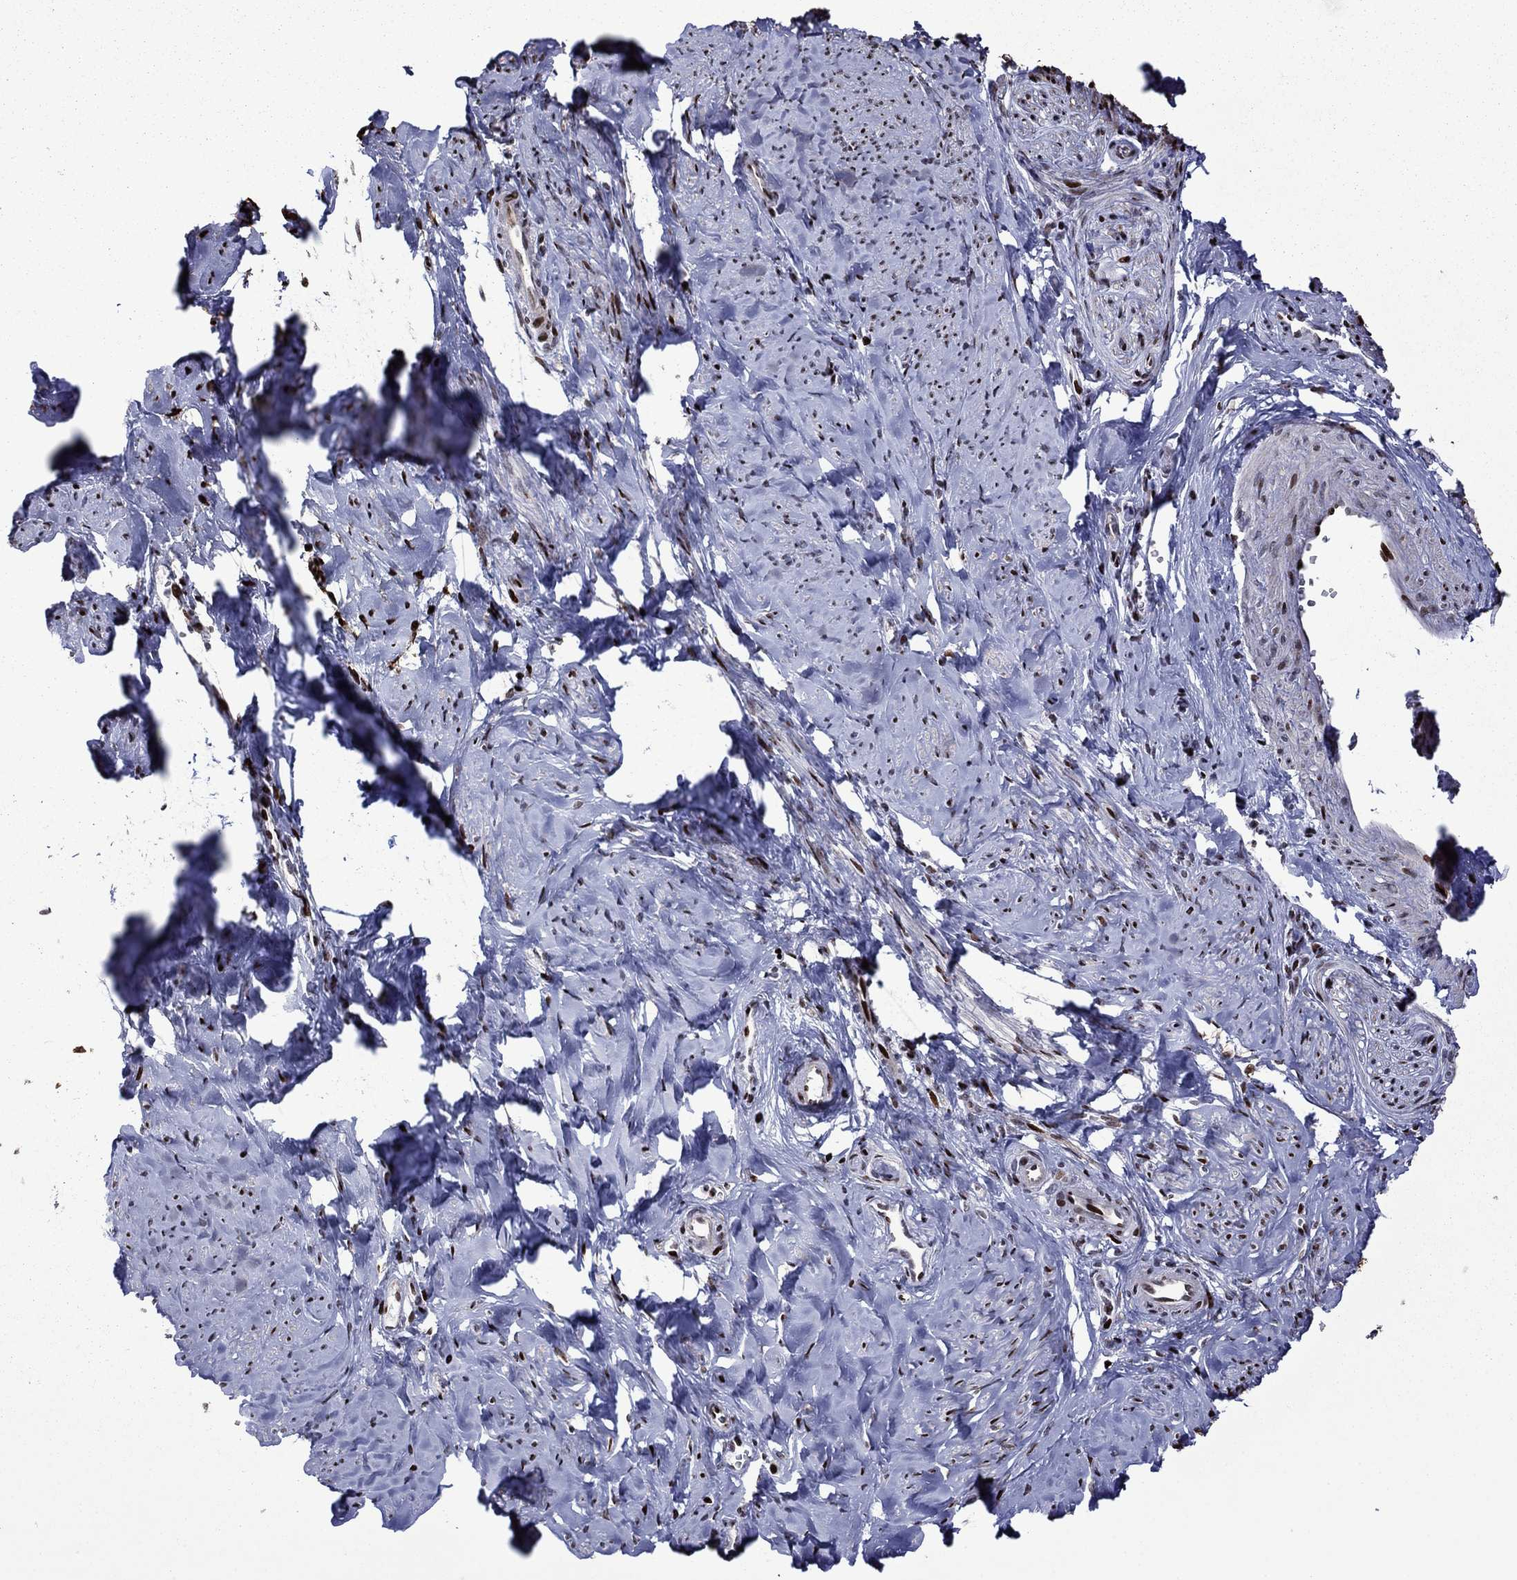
{"staining": {"intensity": "strong", "quantity": "25%-75%", "location": "nuclear"}, "tissue": "smooth muscle", "cell_type": "Smooth muscle cells", "image_type": "normal", "snomed": [{"axis": "morphology", "description": "Normal tissue, NOS"}, {"axis": "topography", "description": "Smooth muscle"}], "caption": "Brown immunohistochemical staining in benign human smooth muscle displays strong nuclear positivity in approximately 25%-75% of smooth muscle cells. (Stains: DAB (3,3'-diaminobenzidine) in brown, nuclei in blue, Microscopy: brightfield microscopy at high magnification).", "gene": "LIMK1", "patient": {"sex": "female", "age": 48}}